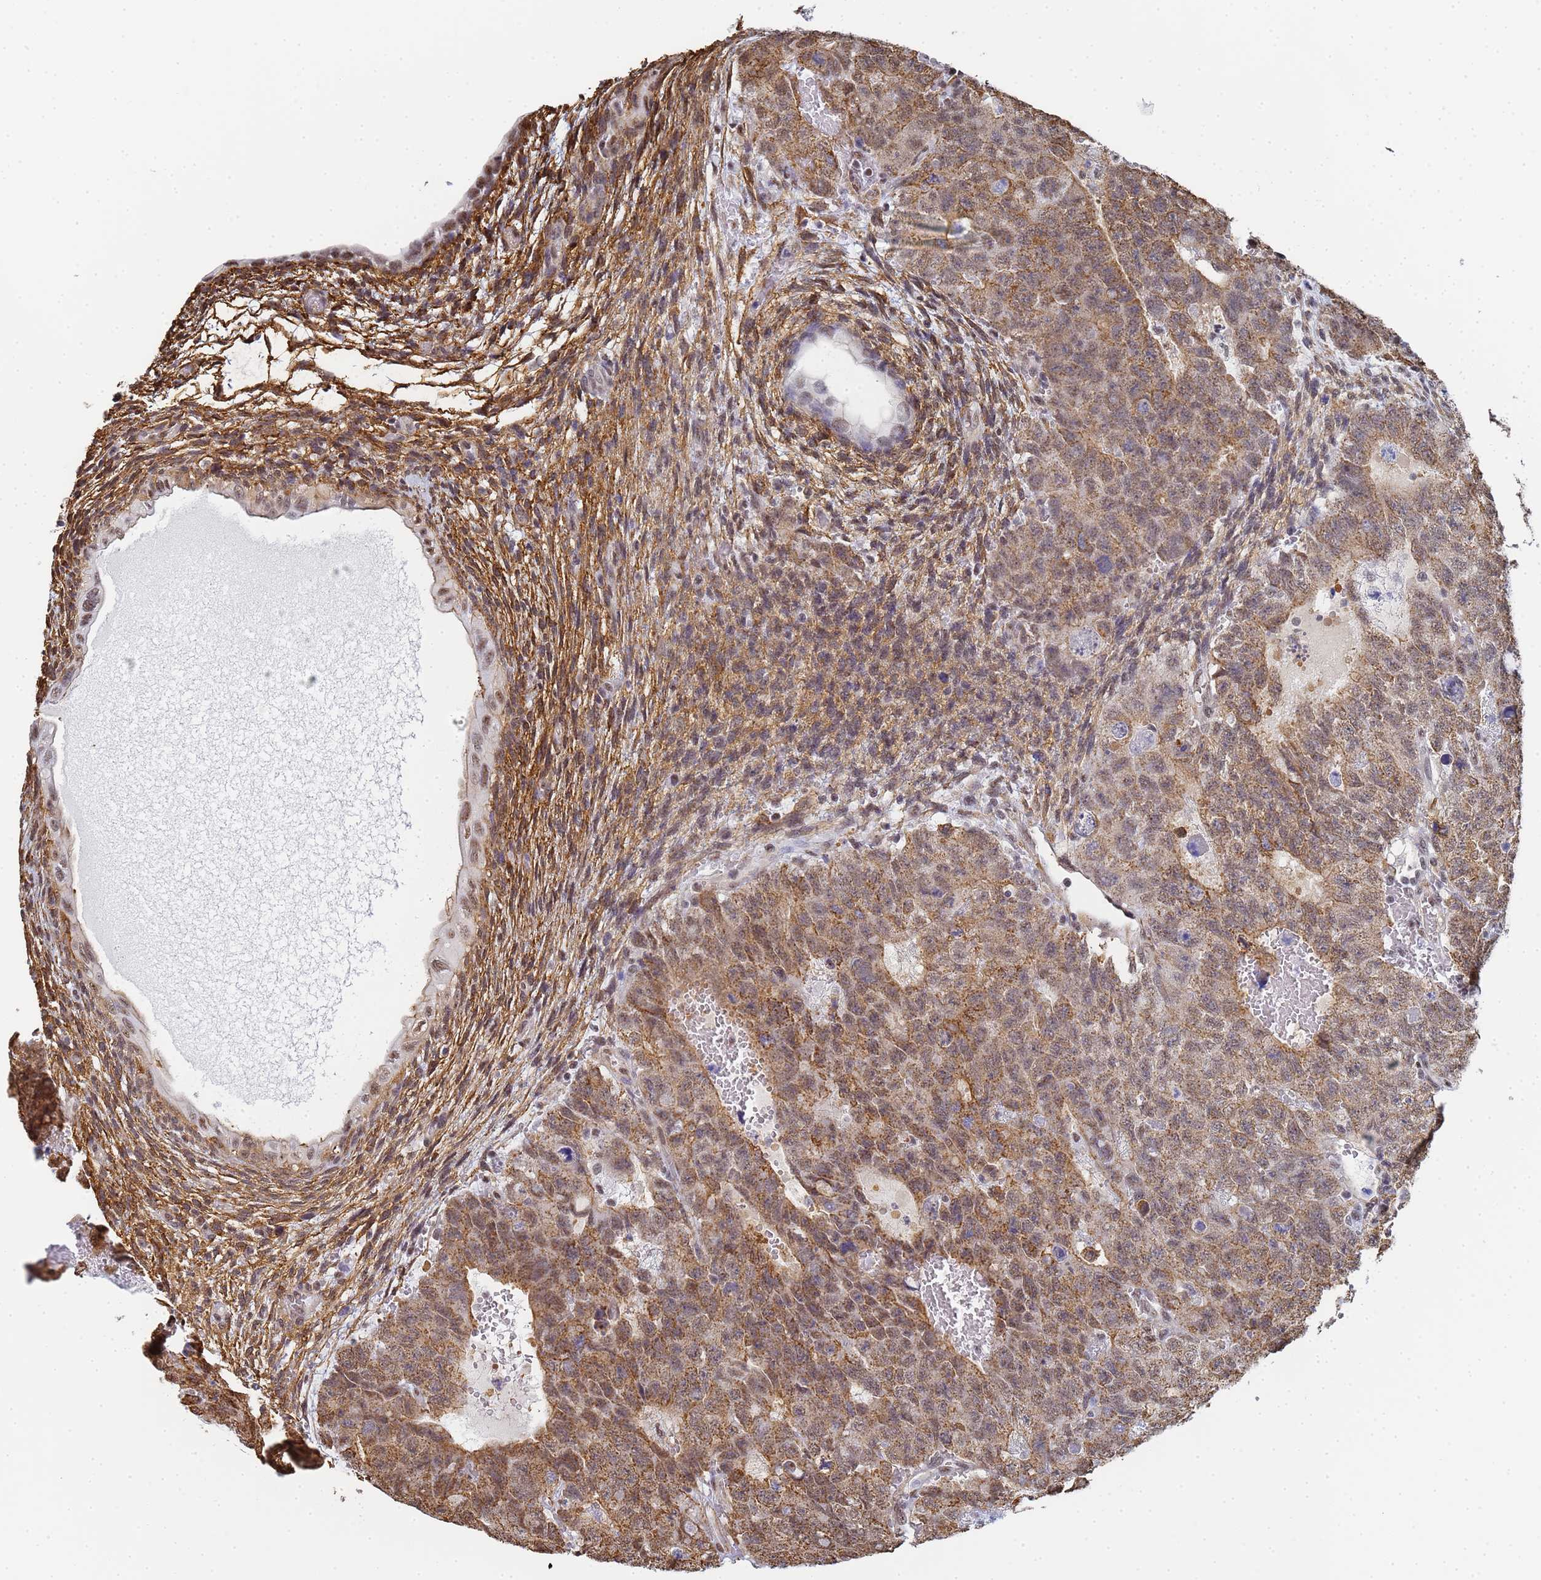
{"staining": {"intensity": "moderate", "quantity": ">75%", "location": "cytoplasmic/membranous,nuclear"}, "tissue": "testis cancer", "cell_type": "Tumor cells", "image_type": "cancer", "snomed": [{"axis": "morphology", "description": "Carcinoma, Embryonal, NOS"}, {"axis": "topography", "description": "Testis"}], "caption": "Tumor cells reveal medium levels of moderate cytoplasmic/membranous and nuclear expression in approximately >75% of cells in human embryonal carcinoma (testis).", "gene": "PRRT4", "patient": {"sex": "male", "age": 26}}